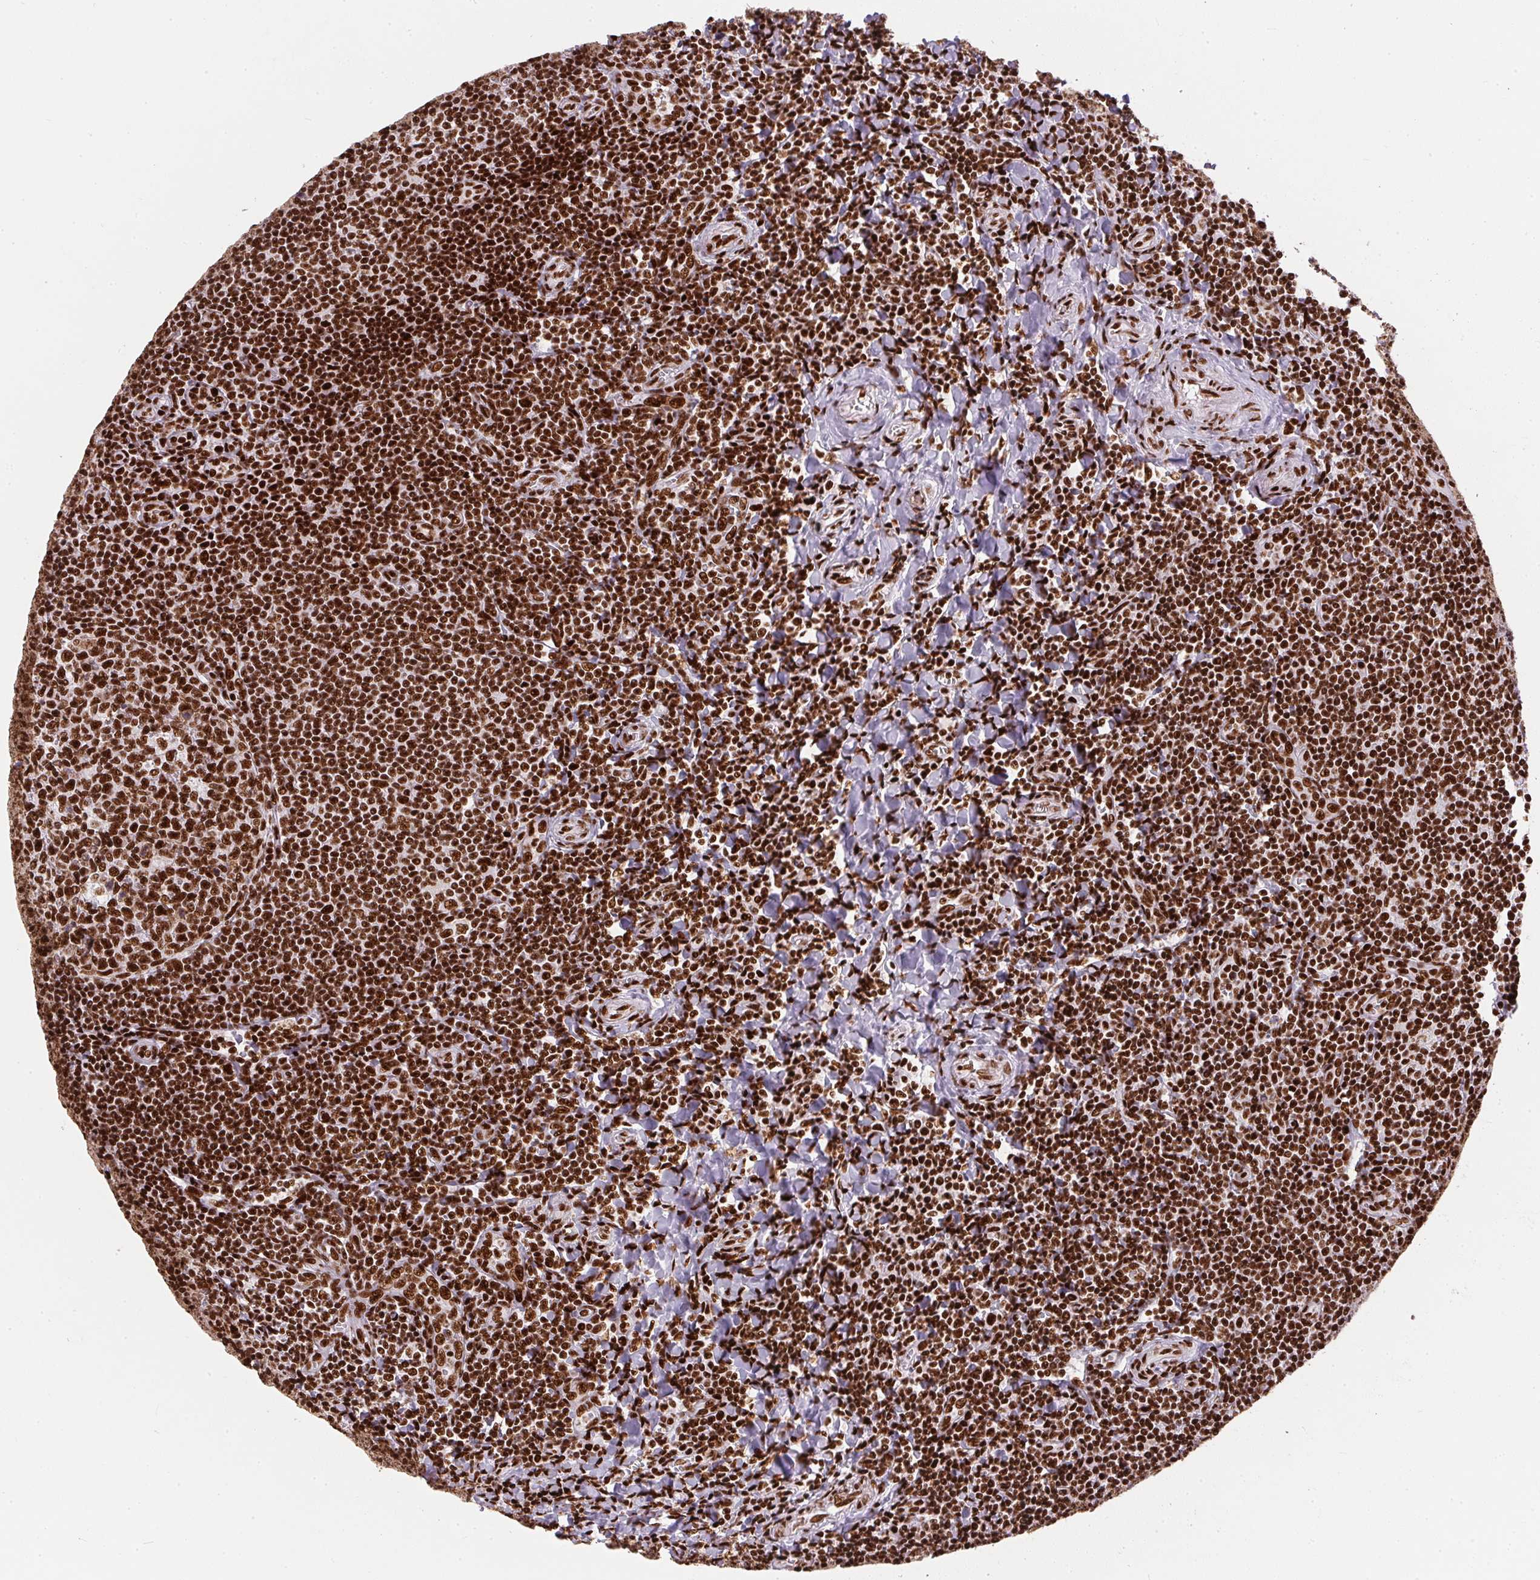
{"staining": {"intensity": "strong", "quantity": ">75%", "location": "nuclear"}, "tissue": "tonsil", "cell_type": "Germinal center cells", "image_type": "normal", "snomed": [{"axis": "morphology", "description": "Normal tissue, NOS"}, {"axis": "morphology", "description": "Inflammation, NOS"}, {"axis": "topography", "description": "Tonsil"}], "caption": "This photomicrograph displays normal tonsil stained with IHC to label a protein in brown. The nuclear of germinal center cells show strong positivity for the protein. Nuclei are counter-stained blue.", "gene": "PAGE3", "patient": {"sex": "female", "age": 31}}